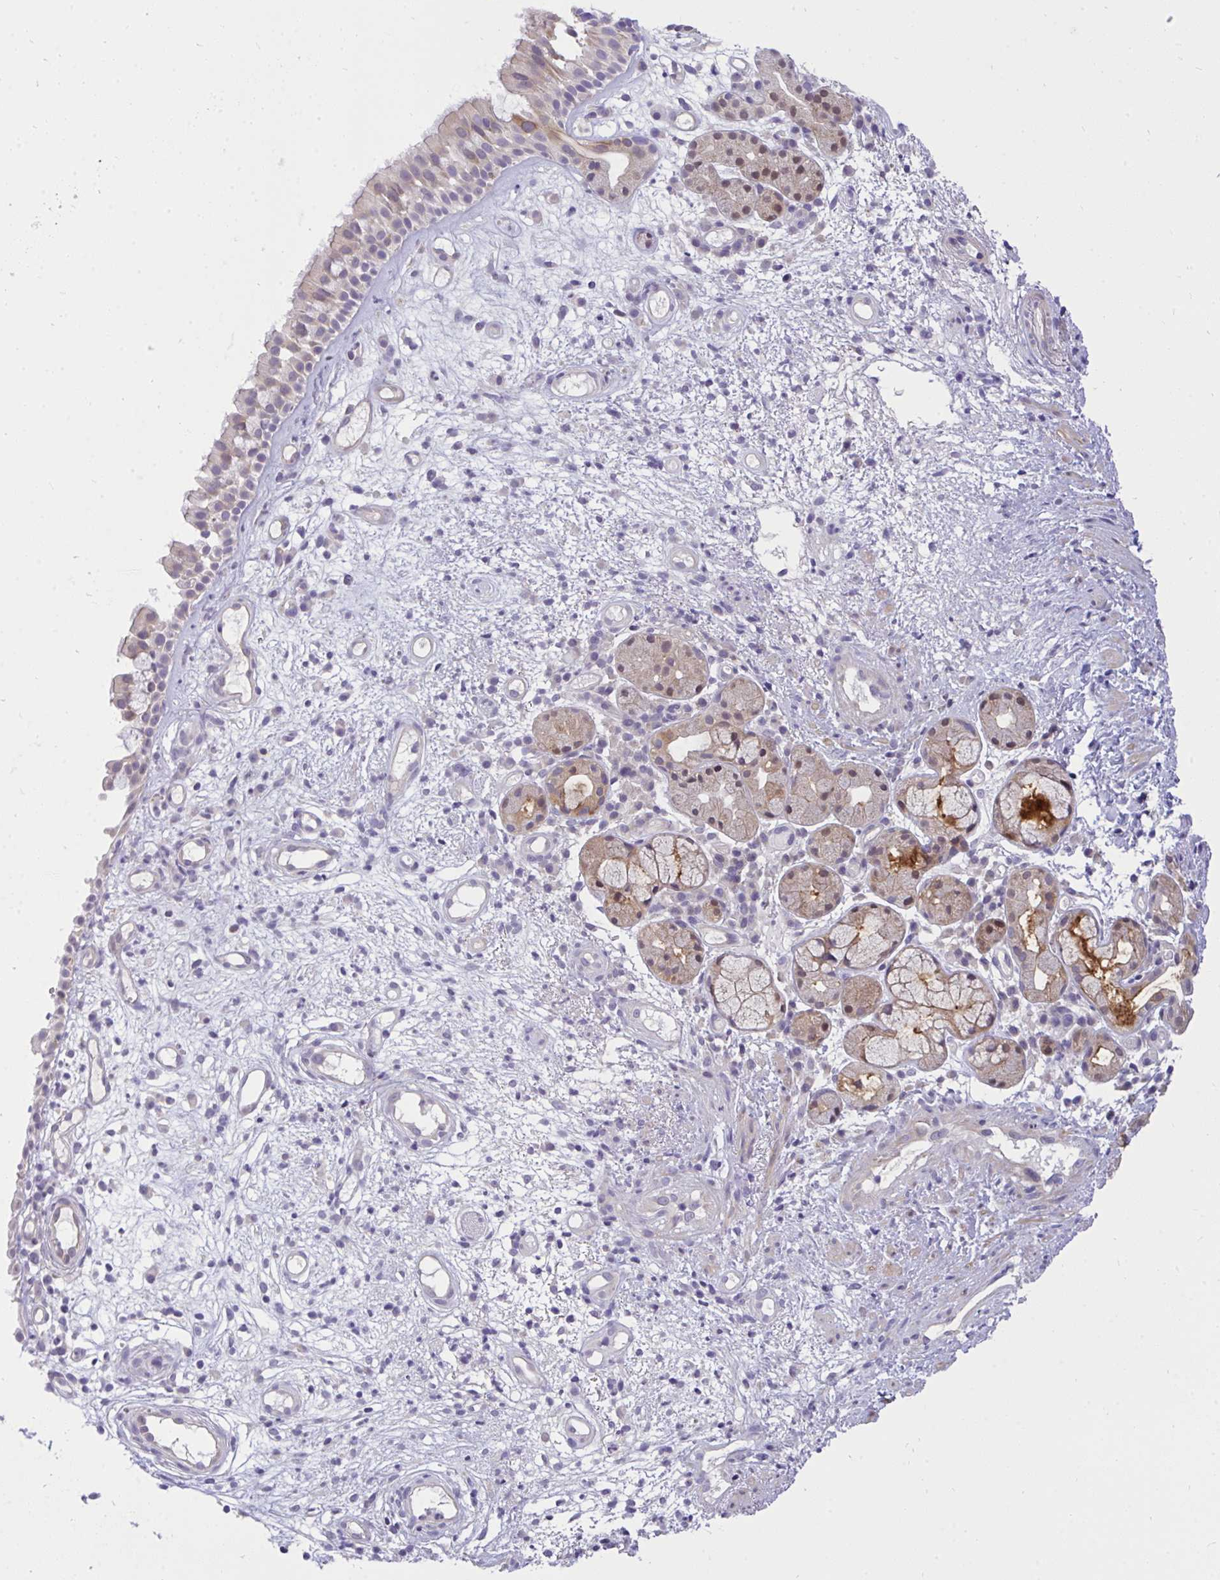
{"staining": {"intensity": "moderate", "quantity": "<25%", "location": "cytoplasmic/membranous"}, "tissue": "nasopharynx", "cell_type": "Respiratory epithelial cells", "image_type": "normal", "snomed": [{"axis": "morphology", "description": "Normal tissue, NOS"}, {"axis": "morphology", "description": "Inflammation, NOS"}, {"axis": "topography", "description": "Nasopharynx"}], "caption": "IHC (DAB) staining of normal nasopharynx displays moderate cytoplasmic/membranous protein positivity in about <25% of respiratory epithelial cells. The staining was performed using DAB (3,3'-diaminobenzidine) to visualize the protein expression in brown, while the nuclei were stained in blue with hematoxylin (Magnification: 20x).", "gene": "C19orf54", "patient": {"sex": "male", "age": 54}}